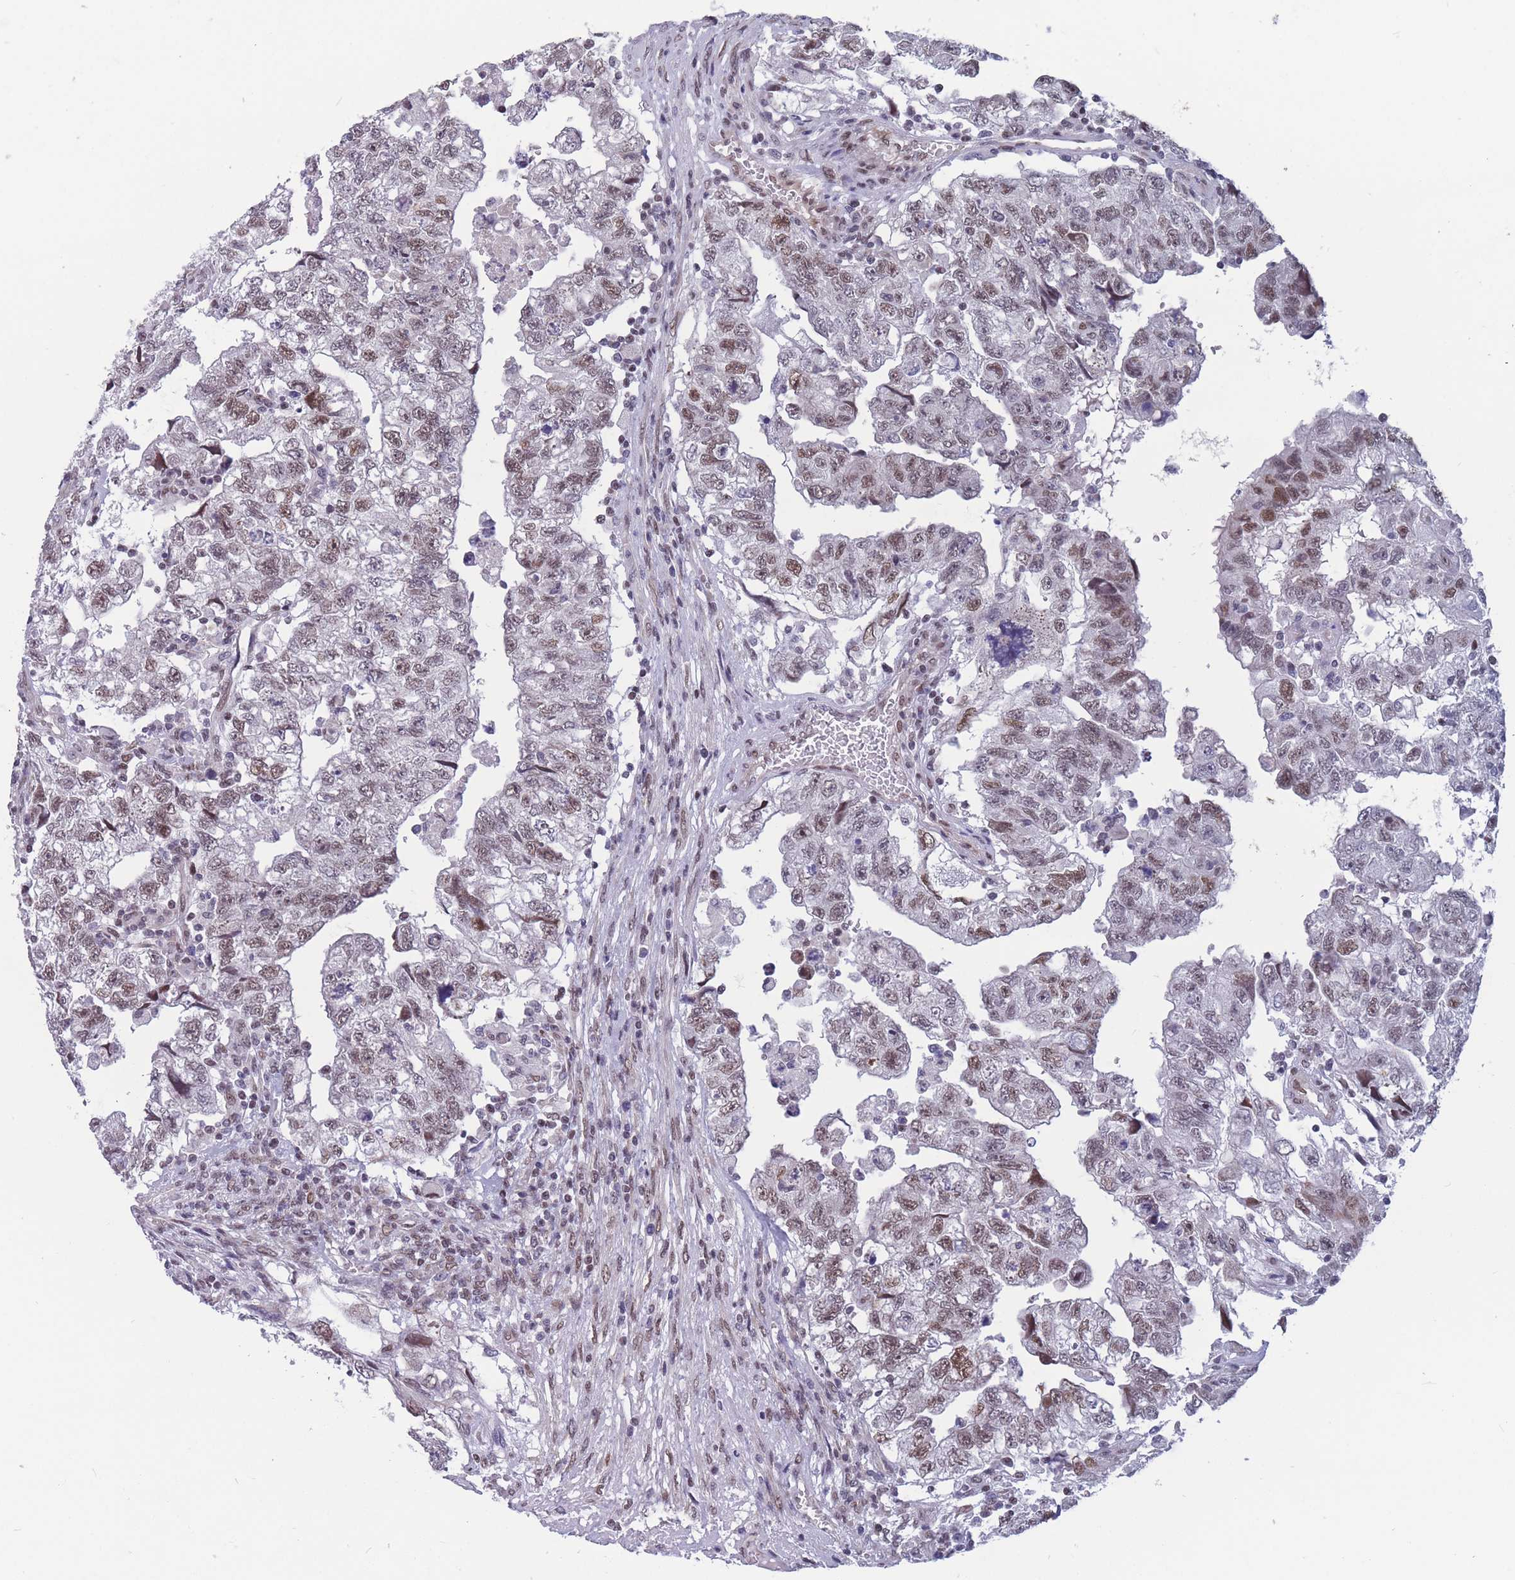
{"staining": {"intensity": "moderate", "quantity": "25%-75%", "location": "nuclear"}, "tissue": "testis cancer", "cell_type": "Tumor cells", "image_type": "cancer", "snomed": [{"axis": "morphology", "description": "Carcinoma, Embryonal, NOS"}, {"axis": "topography", "description": "Testis"}], "caption": "This photomicrograph shows immunohistochemistry staining of human testis embryonal carcinoma, with medium moderate nuclear positivity in approximately 25%-75% of tumor cells.", "gene": "BCL9L", "patient": {"sex": "male", "age": 36}}